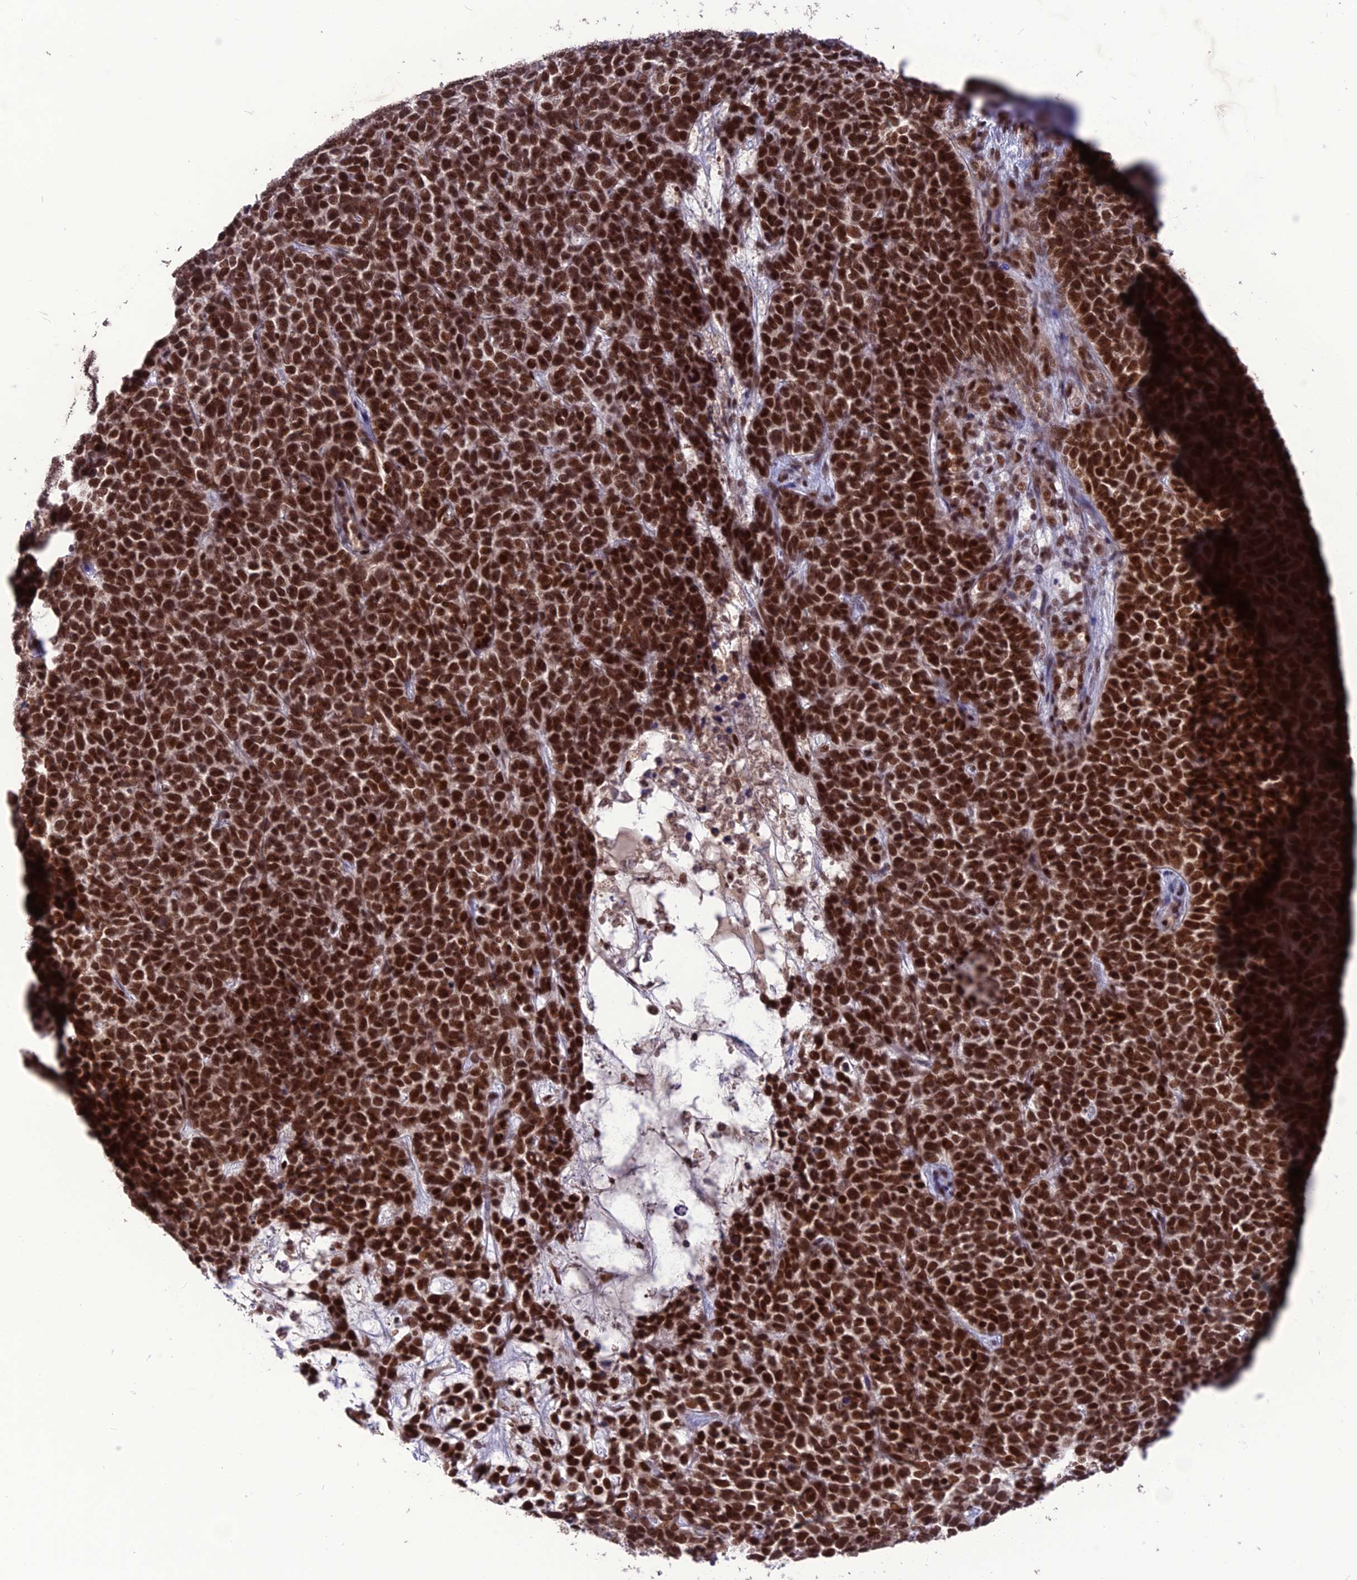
{"staining": {"intensity": "strong", "quantity": ">75%", "location": "nuclear"}, "tissue": "skin cancer", "cell_type": "Tumor cells", "image_type": "cancer", "snomed": [{"axis": "morphology", "description": "Basal cell carcinoma"}, {"axis": "topography", "description": "Skin"}], "caption": "High-magnification brightfield microscopy of skin basal cell carcinoma stained with DAB (brown) and counterstained with hematoxylin (blue). tumor cells exhibit strong nuclear positivity is seen in about>75% of cells.", "gene": "DIS3", "patient": {"sex": "female", "age": 84}}